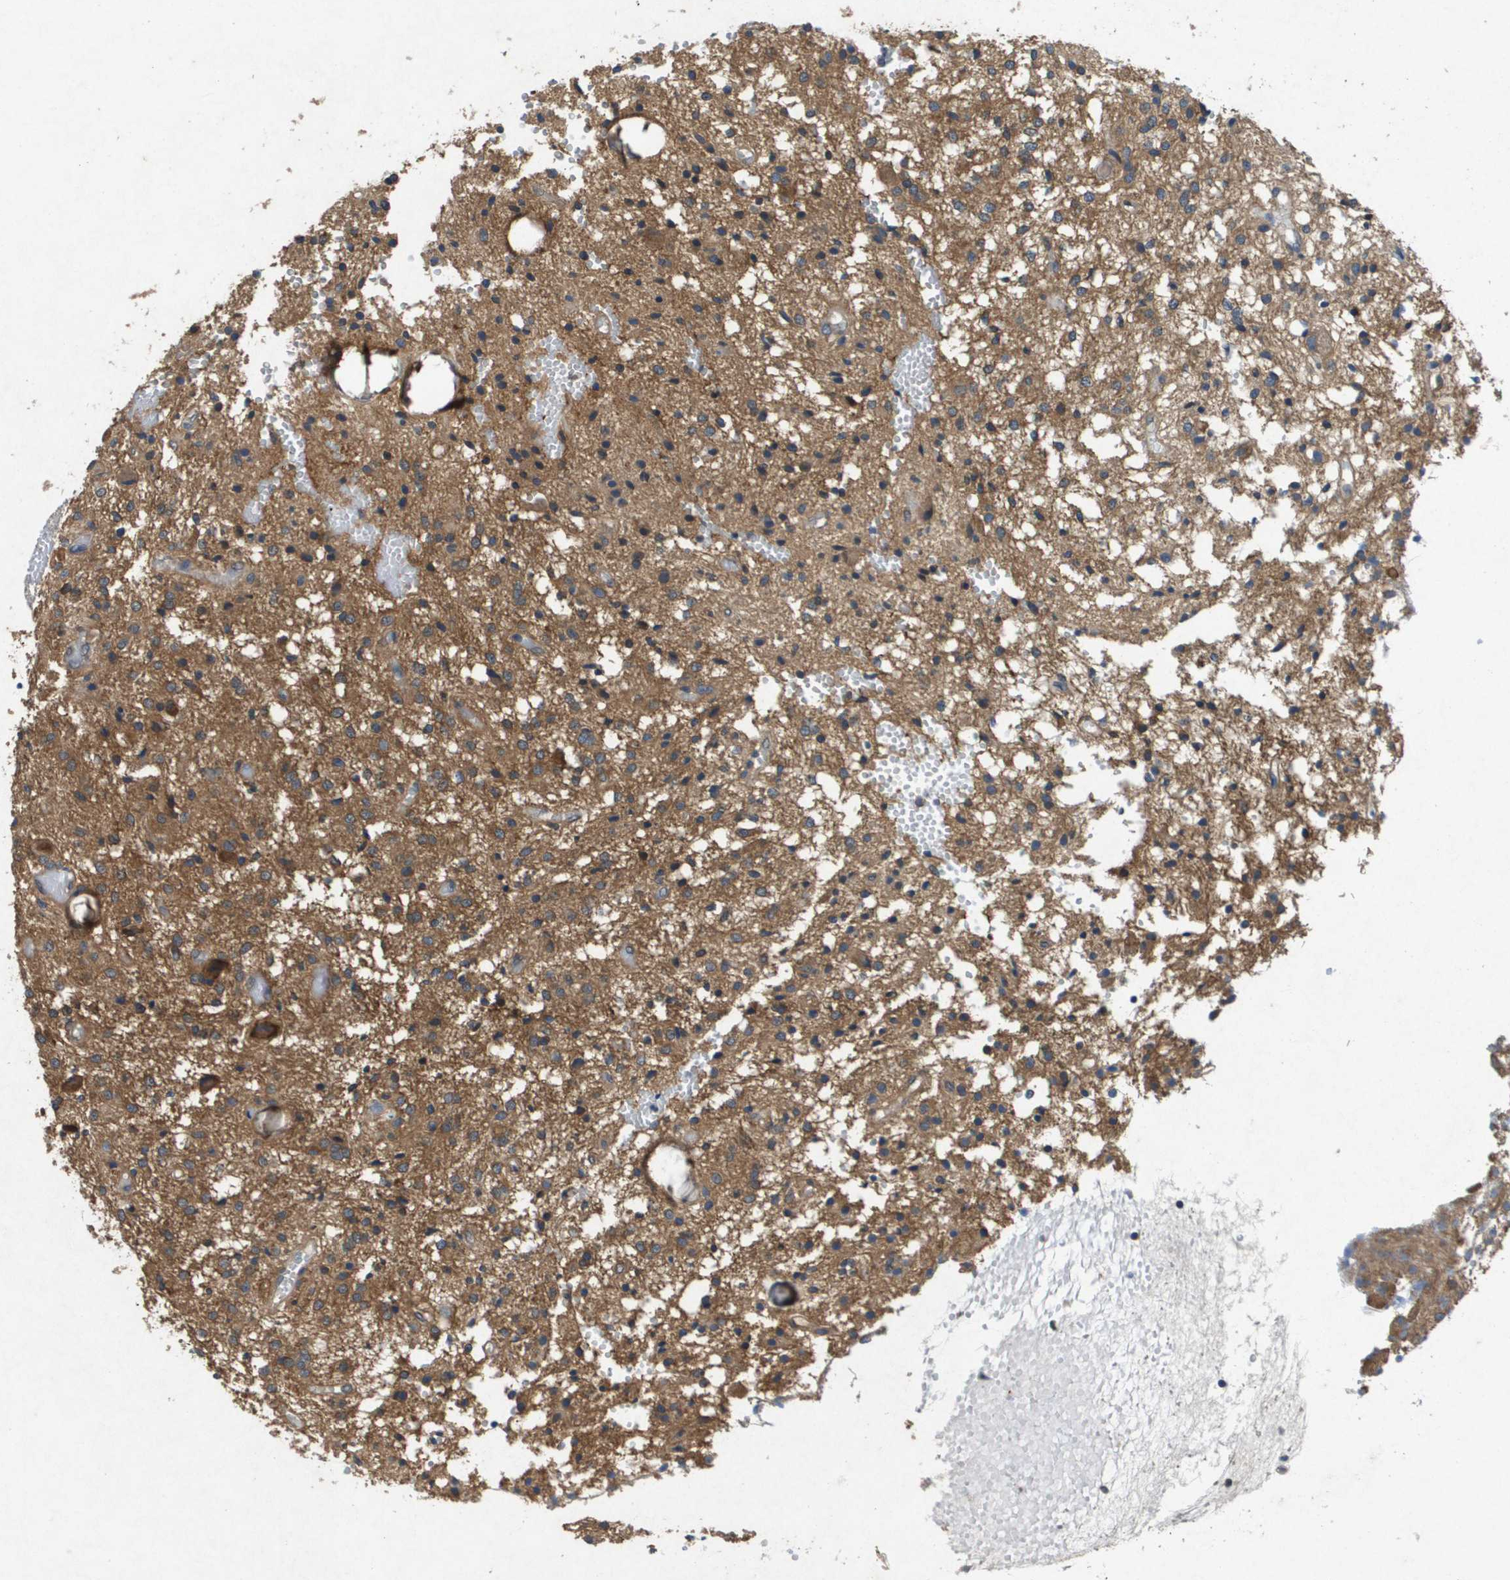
{"staining": {"intensity": "moderate", "quantity": ">75%", "location": "cytoplasmic/membranous"}, "tissue": "glioma", "cell_type": "Tumor cells", "image_type": "cancer", "snomed": [{"axis": "morphology", "description": "Glioma, malignant, High grade"}, {"axis": "topography", "description": "Brain"}], "caption": "Immunohistochemical staining of malignant high-grade glioma demonstrates moderate cytoplasmic/membranous protein expression in approximately >75% of tumor cells.", "gene": "PTPRT", "patient": {"sex": "female", "age": 59}}